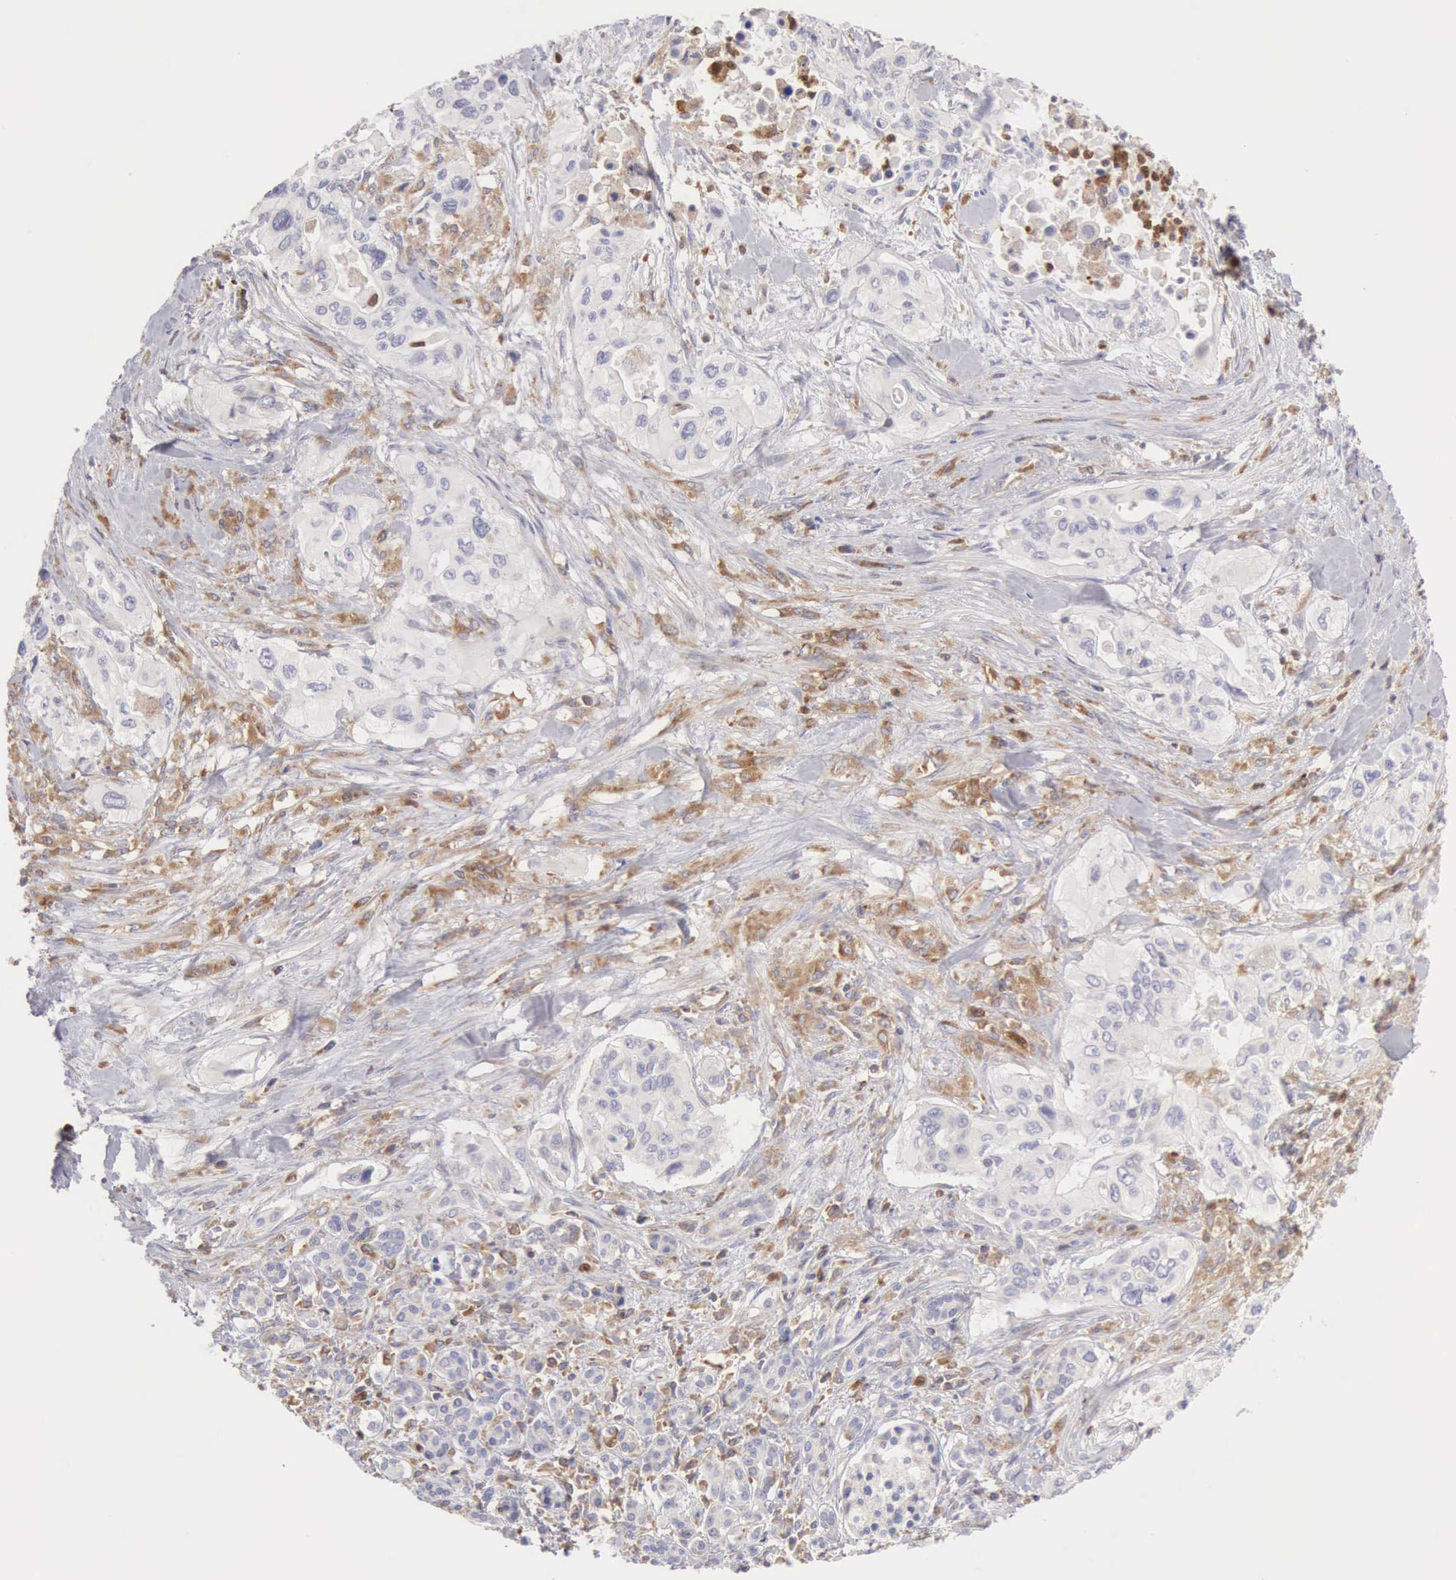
{"staining": {"intensity": "negative", "quantity": "none", "location": "none"}, "tissue": "pancreatic cancer", "cell_type": "Tumor cells", "image_type": "cancer", "snomed": [{"axis": "morphology", "description": "Adenocarcinoma, NOS"}, {"axis": "topography", "description": "Pancreas"}], "caption": "IHC of human pancreatic cancer displays no expression in tumor cells.", "gene": "ARHGAP4", "patient": {"sex": "male", "age": 77}}